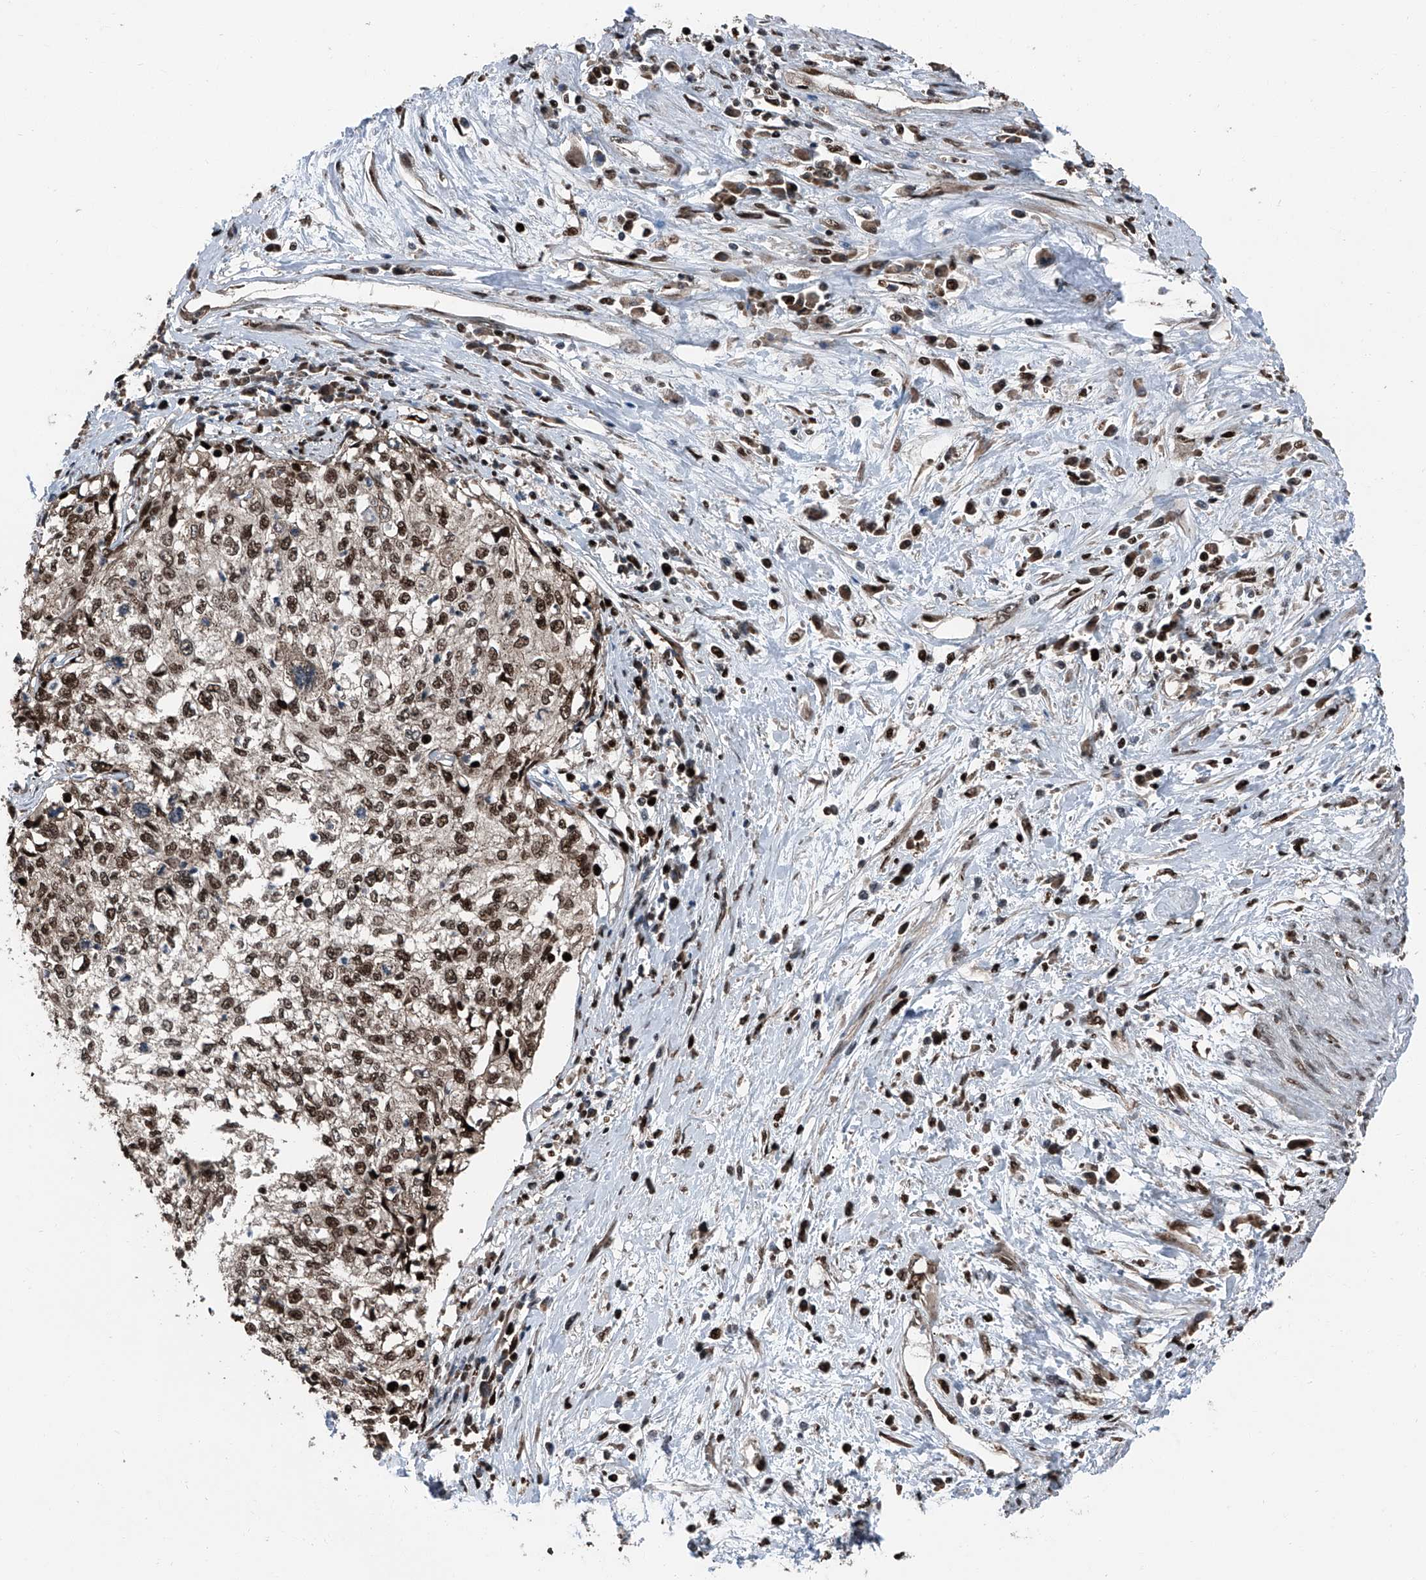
{"staining": {"intensity": "moderate", "quantity": ">75%", "location": "nuclear"}, "tissue": "cervical cancer", "cell_type": "Tumor cells", "image_type": "cancer", "snomed": [{"axis": "morphology", "description": "Squamous cell carcinoma, NOS"}, {"axis": "topography", "description": "Cervix"}], "caption": "Immunohistochemistry staining of cervical cancer (squamous cell carcinoma), which exhibits medium levels of moderate nuclear staining in approximately >75% of tumor cells indicating moderate nuclear protein expression. The staining was performed using DAB (3,3'-diaminobenzidine) (brown) for protein detection and nuclei were counterstained in hematoxylin (blue).", "gene": "FKBP5", "patient": {"sex": "female", "age": 57}}